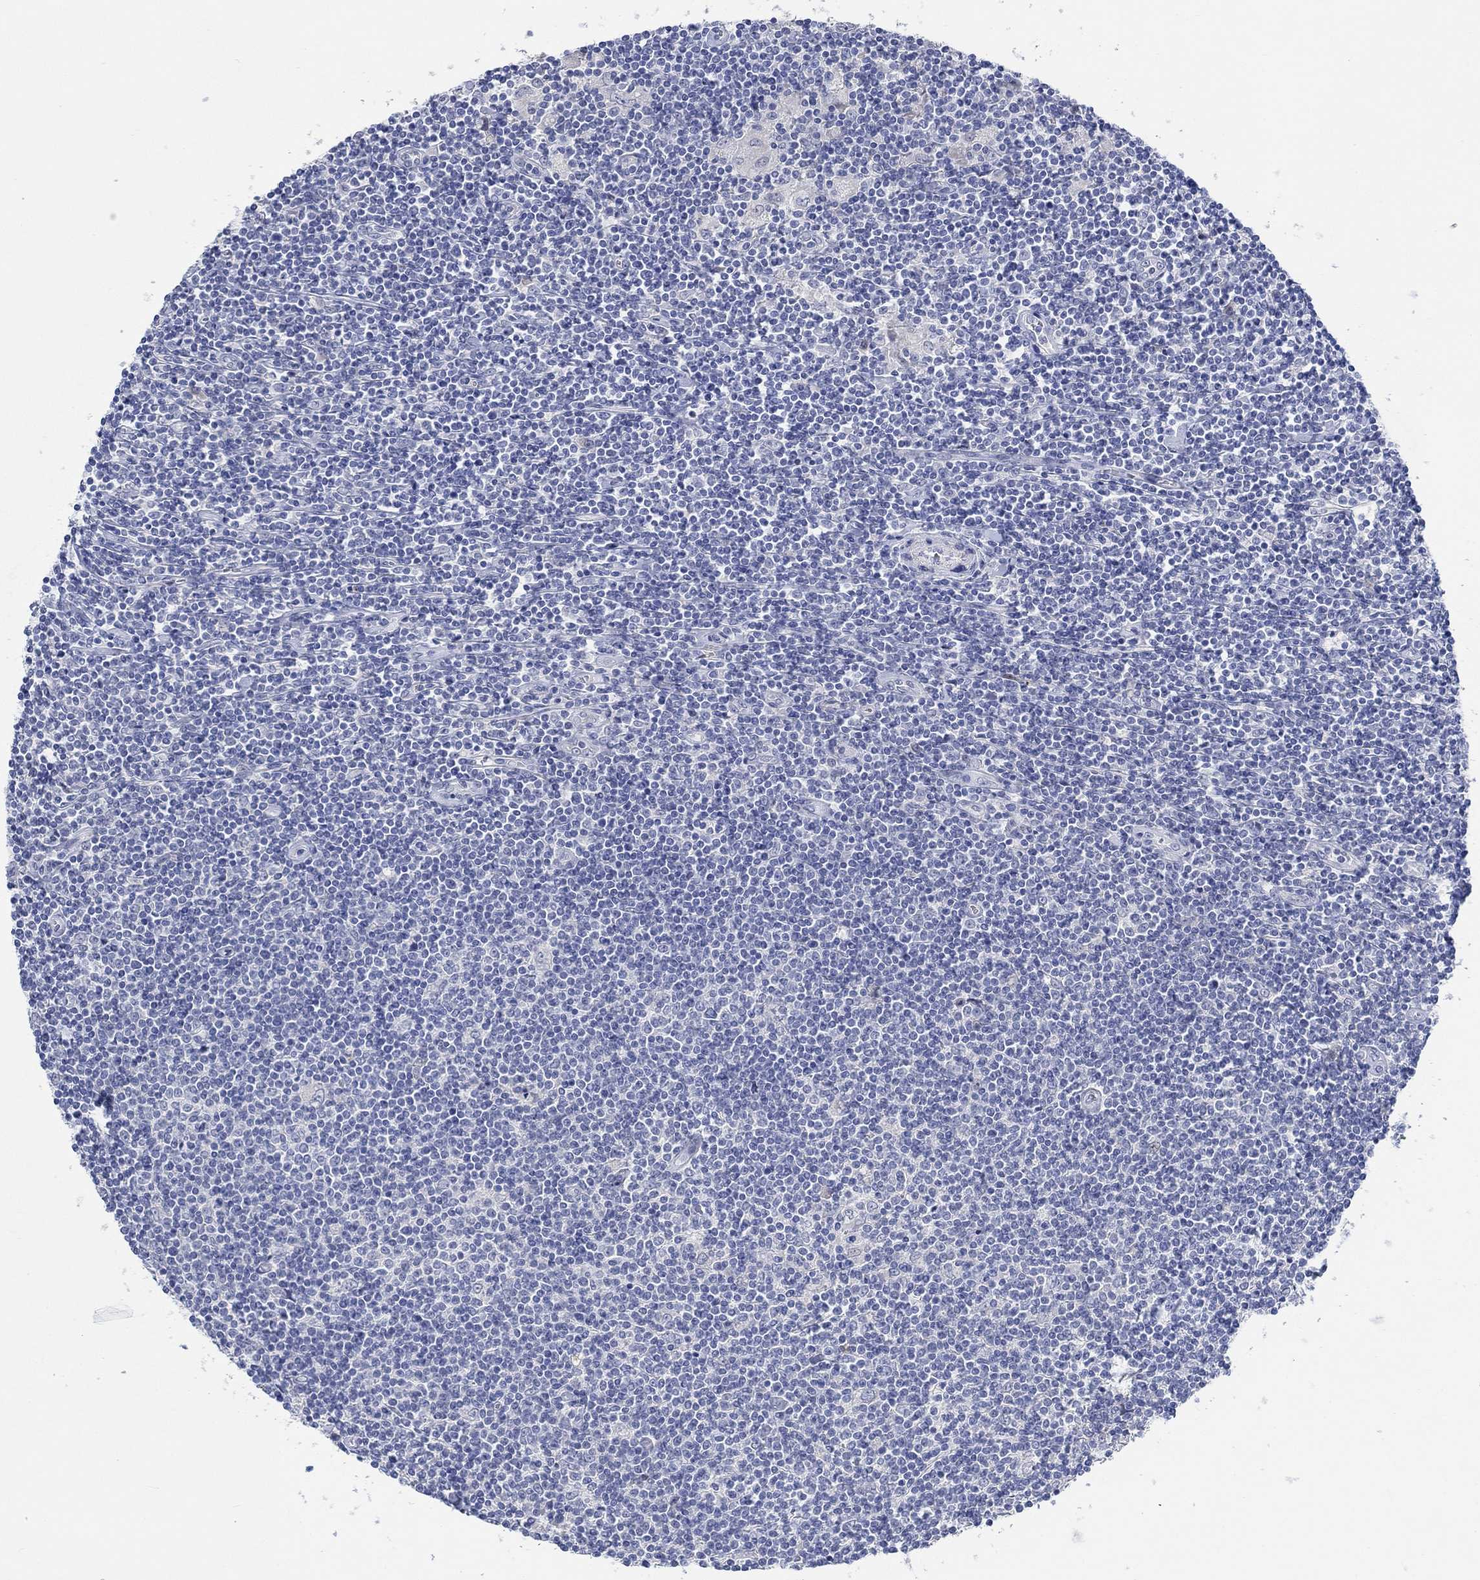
{"staining": {"intensity": "negative", "quantity": "none", "location": "none"}, "tissue": "lymphoma", "cell_type": "Tumor cells", "image_type": "cancer", "snomed": [{"axis": "morphology", "description": "Hodgkin's disease, NOS"}, {"axis": "topography", "description": "Lymph node"}], "caption": "Human Hodgkin's disease stained for a protein using immunohistochemistry (IHC) demonstrates no staining in tumor cells.", "gene": "DLK1", "patient": {"sex": "male", "age": 40}}